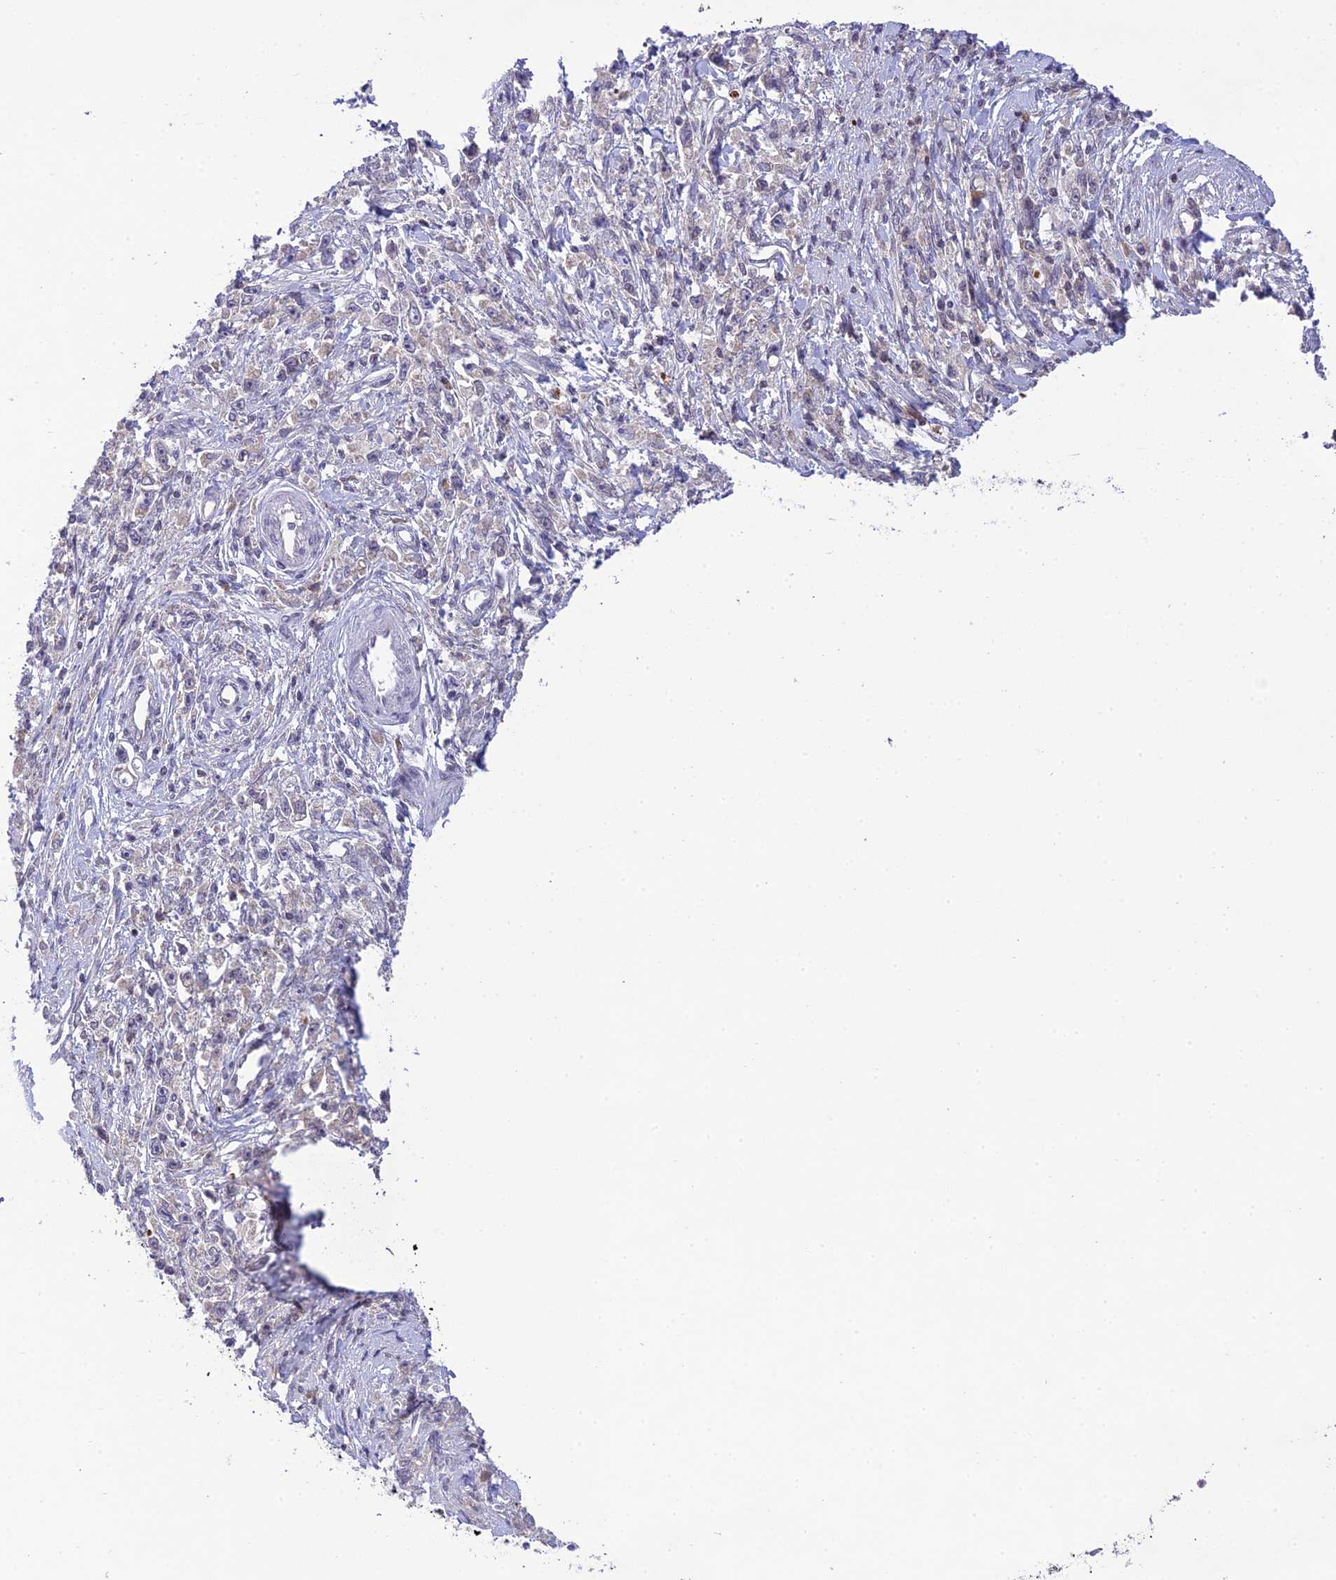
{"staining": {"intensity": "negative", "quantity": "none", "location": "none"}, "tissue": "stomach cancer", "cell_type": "Tumor cells", "image_type": "cancer", "snomed": [{"axis": "morphology", "description": "Adenocarcinoma, NOS"}, {"axis": "topography", "description": "Stomach"}], "caption": "Tumor cells show no significant protein staining in stomach adenocarcinoma.", "gene": "TEKT1", "patient": {"sex": "female", "age": 59}}